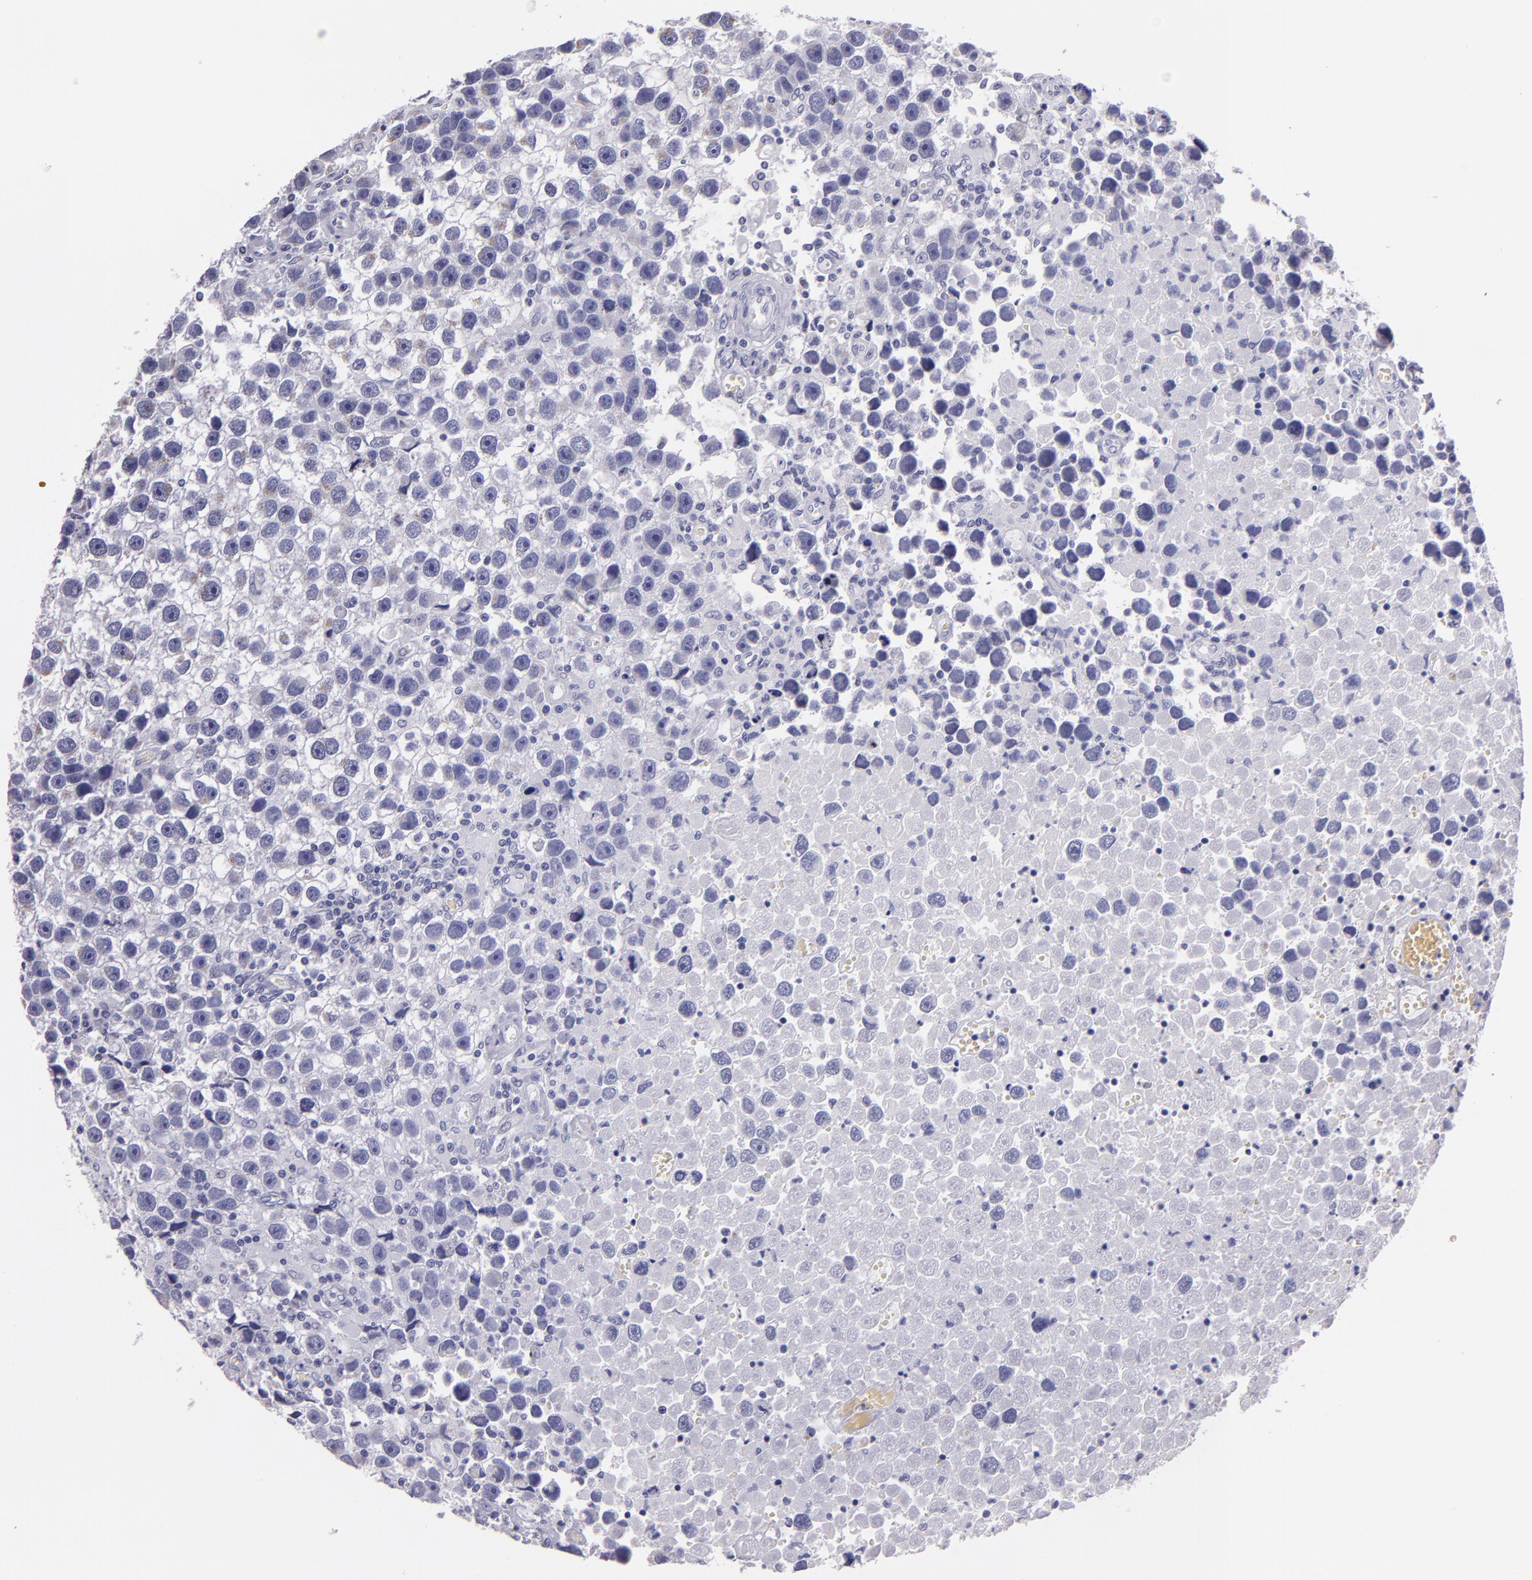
{"staining": {"intensity": "negative", "quantity": "none", "location": "none"}, "tissue": "testis cancer", "cell_type": "Tumor cells", "image_type": "cancer", "snomed": [{"axis": "morphology", "description": "Seminoma, NOS"}, {"axis": "topography", "description": "Testis"}], "caption": "This is an immunohistochemistry image of human testis seminoma. There is no positivity in tumor cells.", "gene": "MUC5AC", "patient": {"sex": "male", "age": 43}}